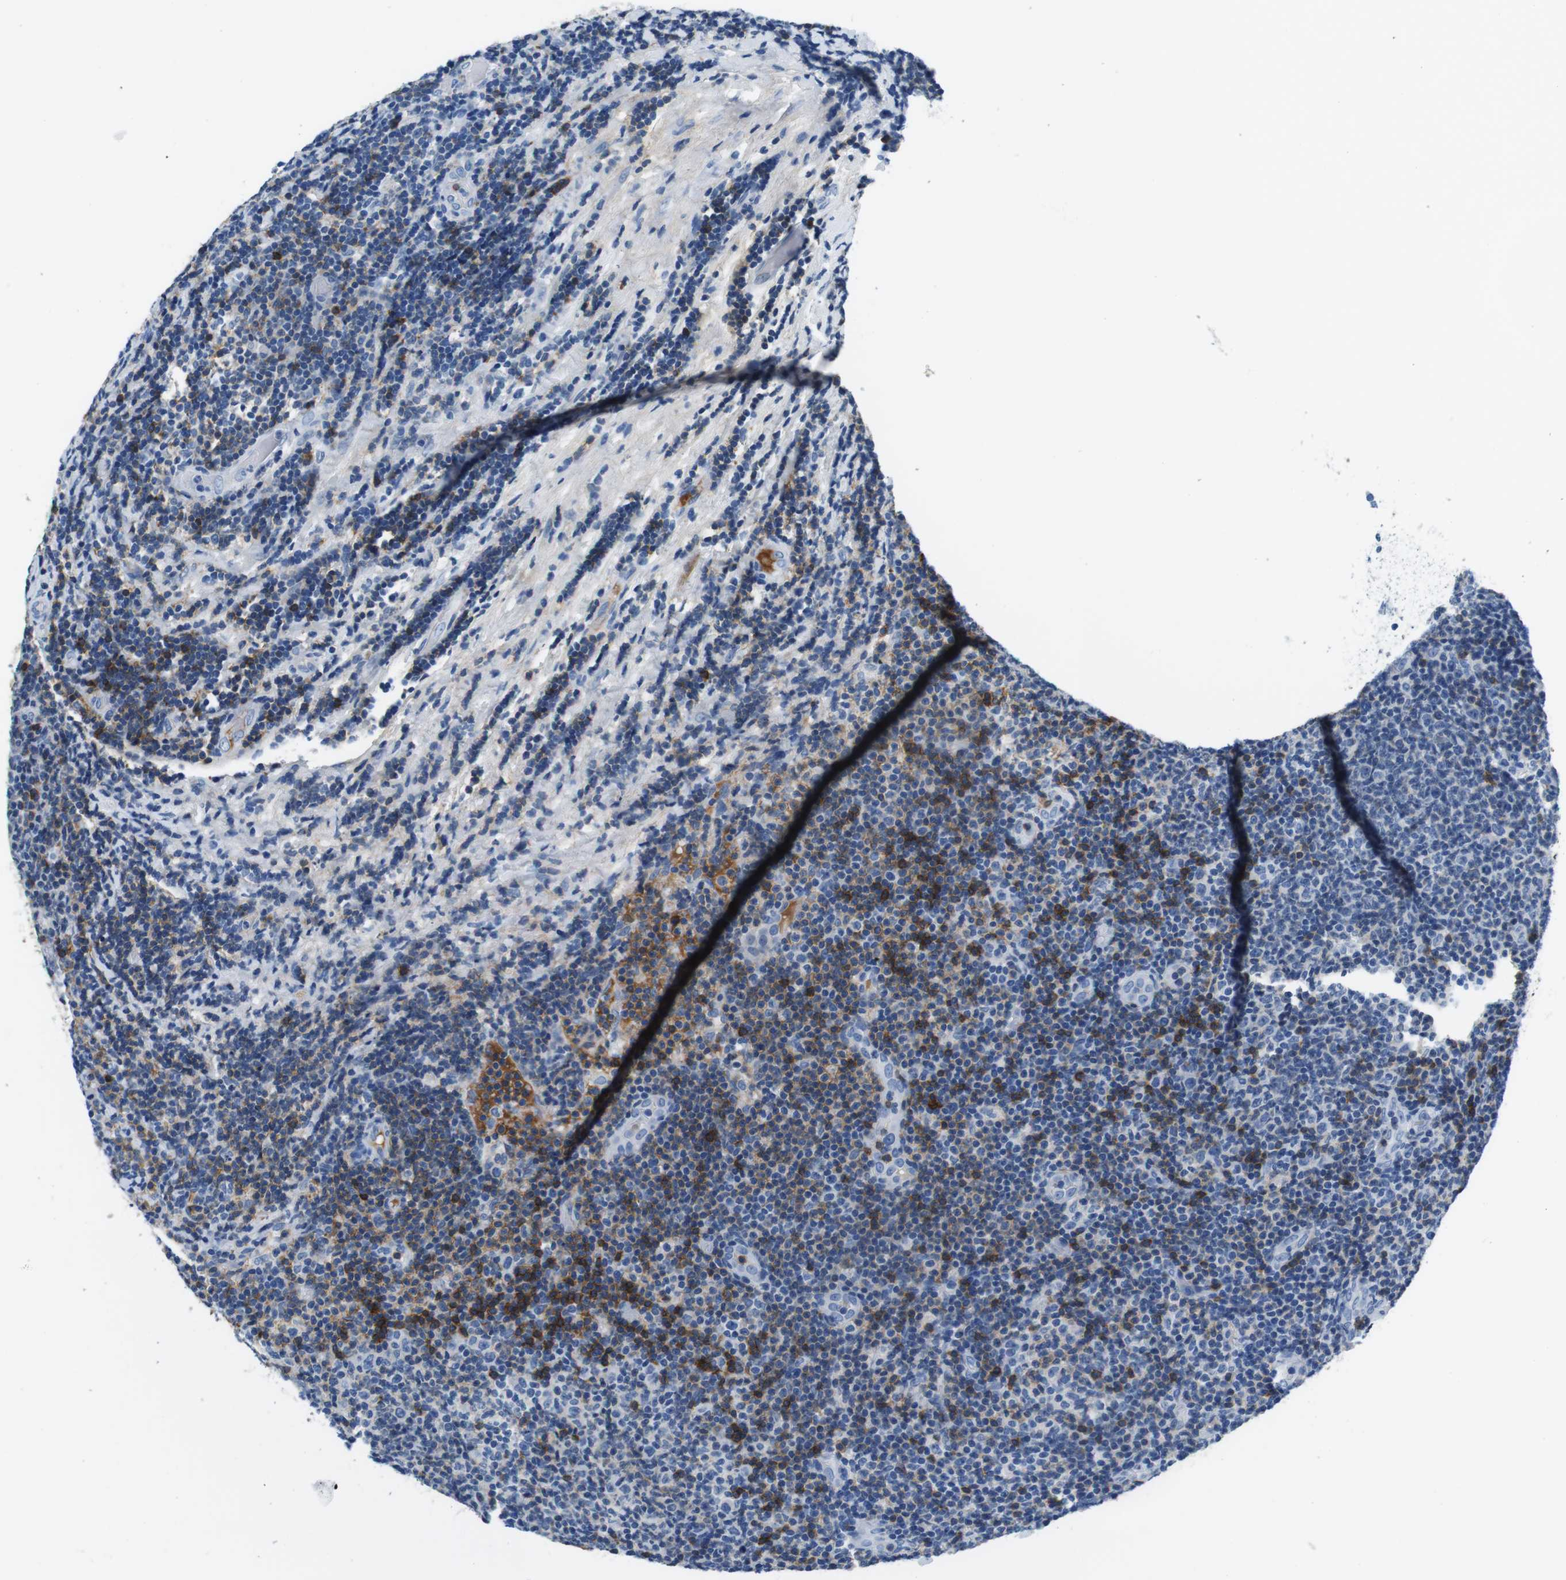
{"staining": {"intensity": "negative", "quantity": "none", "location": "none"}, "tissue": "lymphoma", "cell_type": "Tumor cells", "image_type": "cancer", "snomed": [{"axis": "morphology", "description": "Malignant lymphoma, non-Hodgkin's type, Low grade"}, {"axis": "topography", "description": "Lymph node"}], "caption": "IHC photomicrograph of neoplastic tissue: human low-grade malignant lymphoma, non-Hodgkin's type stained with DAB reveals no significant protein staining in tumor cells.", "gene": "IGHD", "patient": {"sex": "male", "age": 83}}